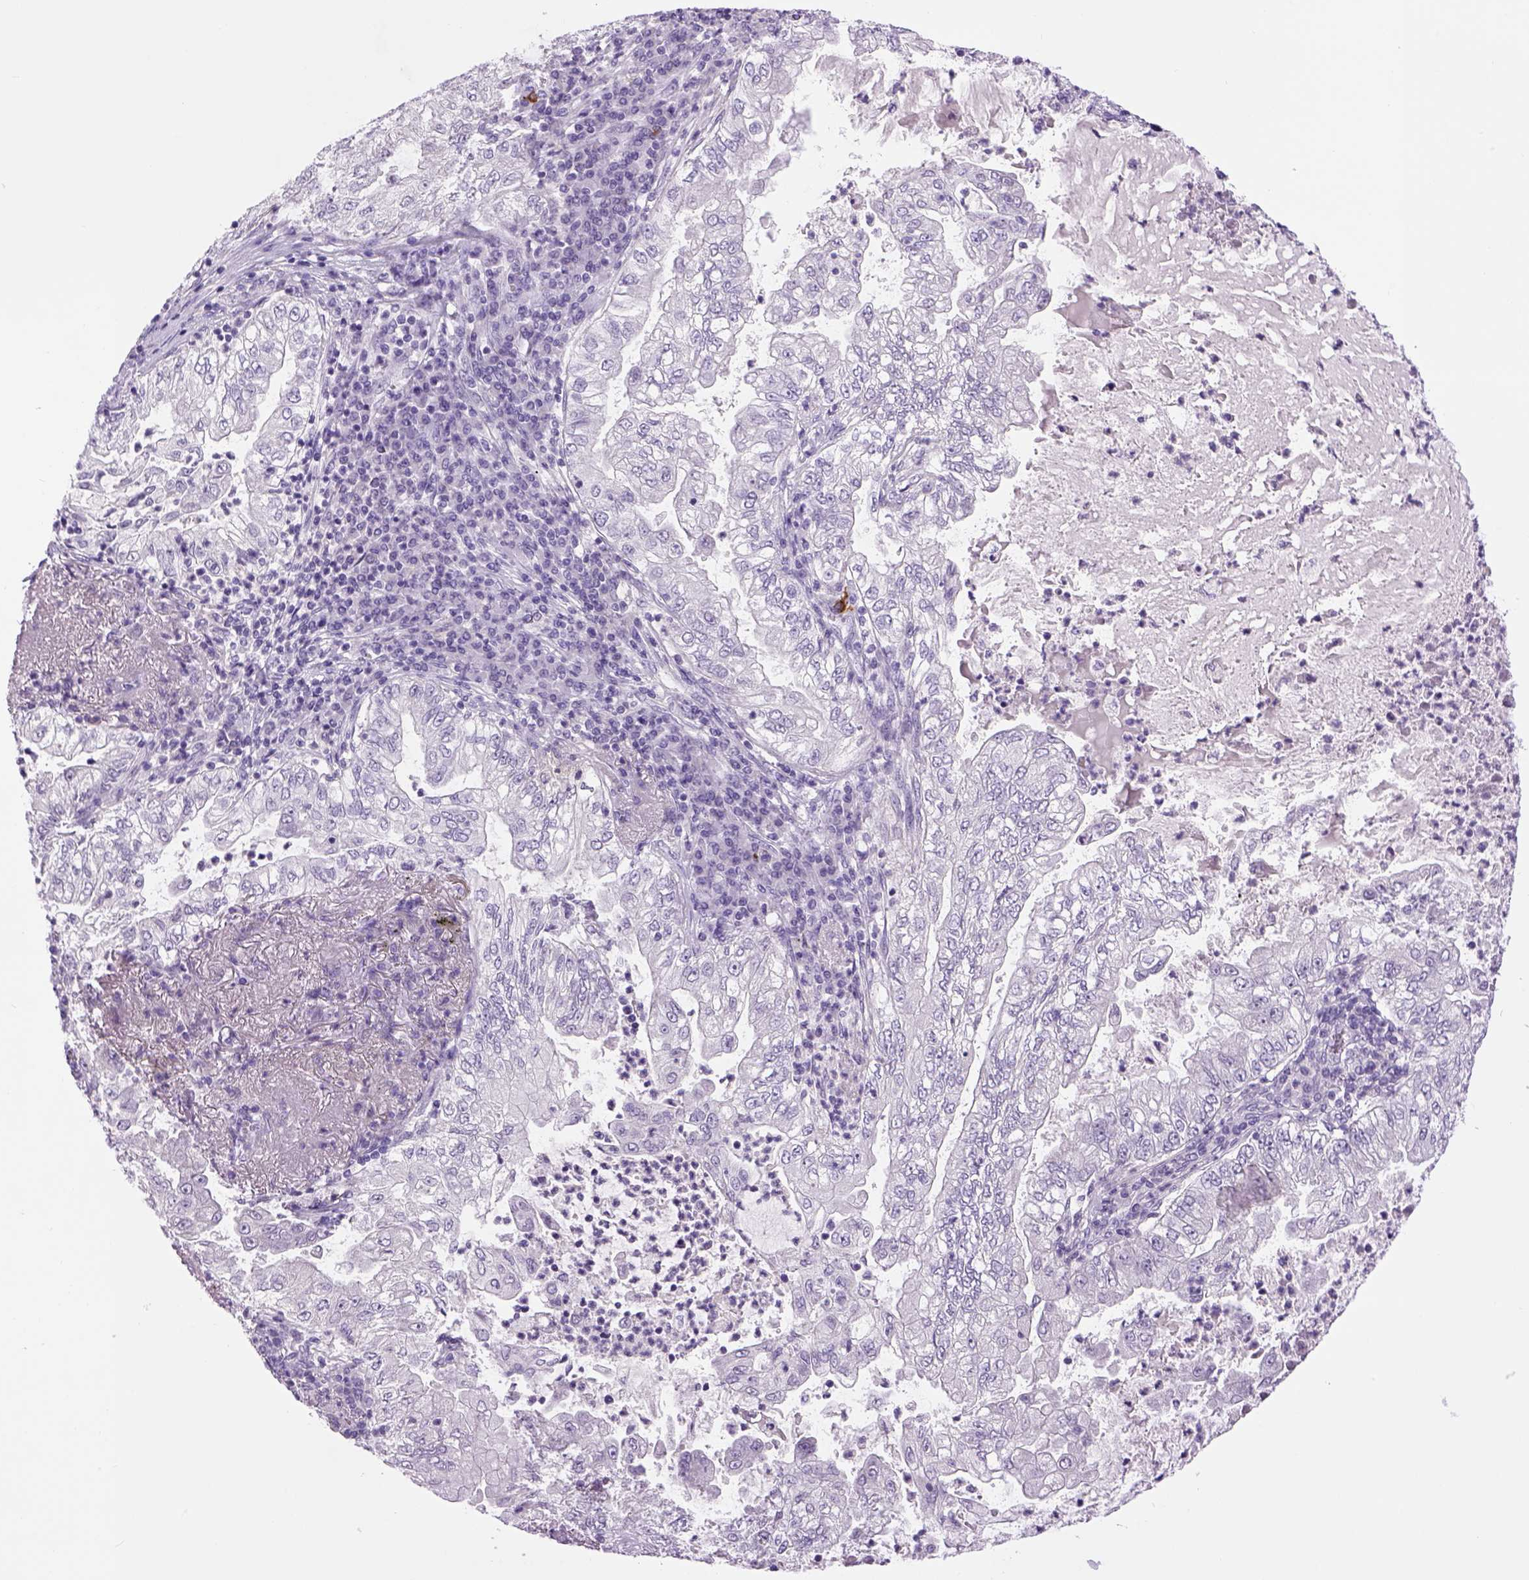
{"staining": {"intensity": "negative", "quantity": "none", "location": "none"}, "tissue": "lung cancer", "cell_type": "Tumor cells", "image_type": "cancer", "snomed": [{"axis": "morphology", "description": "Adenocarcinoma, NOS"}, {"axis": "topography", "description": "Lung"}], "caption": "A micrograph of lung adenocarcinoma stained for a protein shows no brown staining in tumor cells. Brightfield microscopy of immunohistochemistry (IHC) stained with DAB (3,3'-diaminobenzidine) (brown) and hematoxylin (blue), captured at high magnification.", "gene": "DBH", "patient": {"sex": "female", "age": 73}}